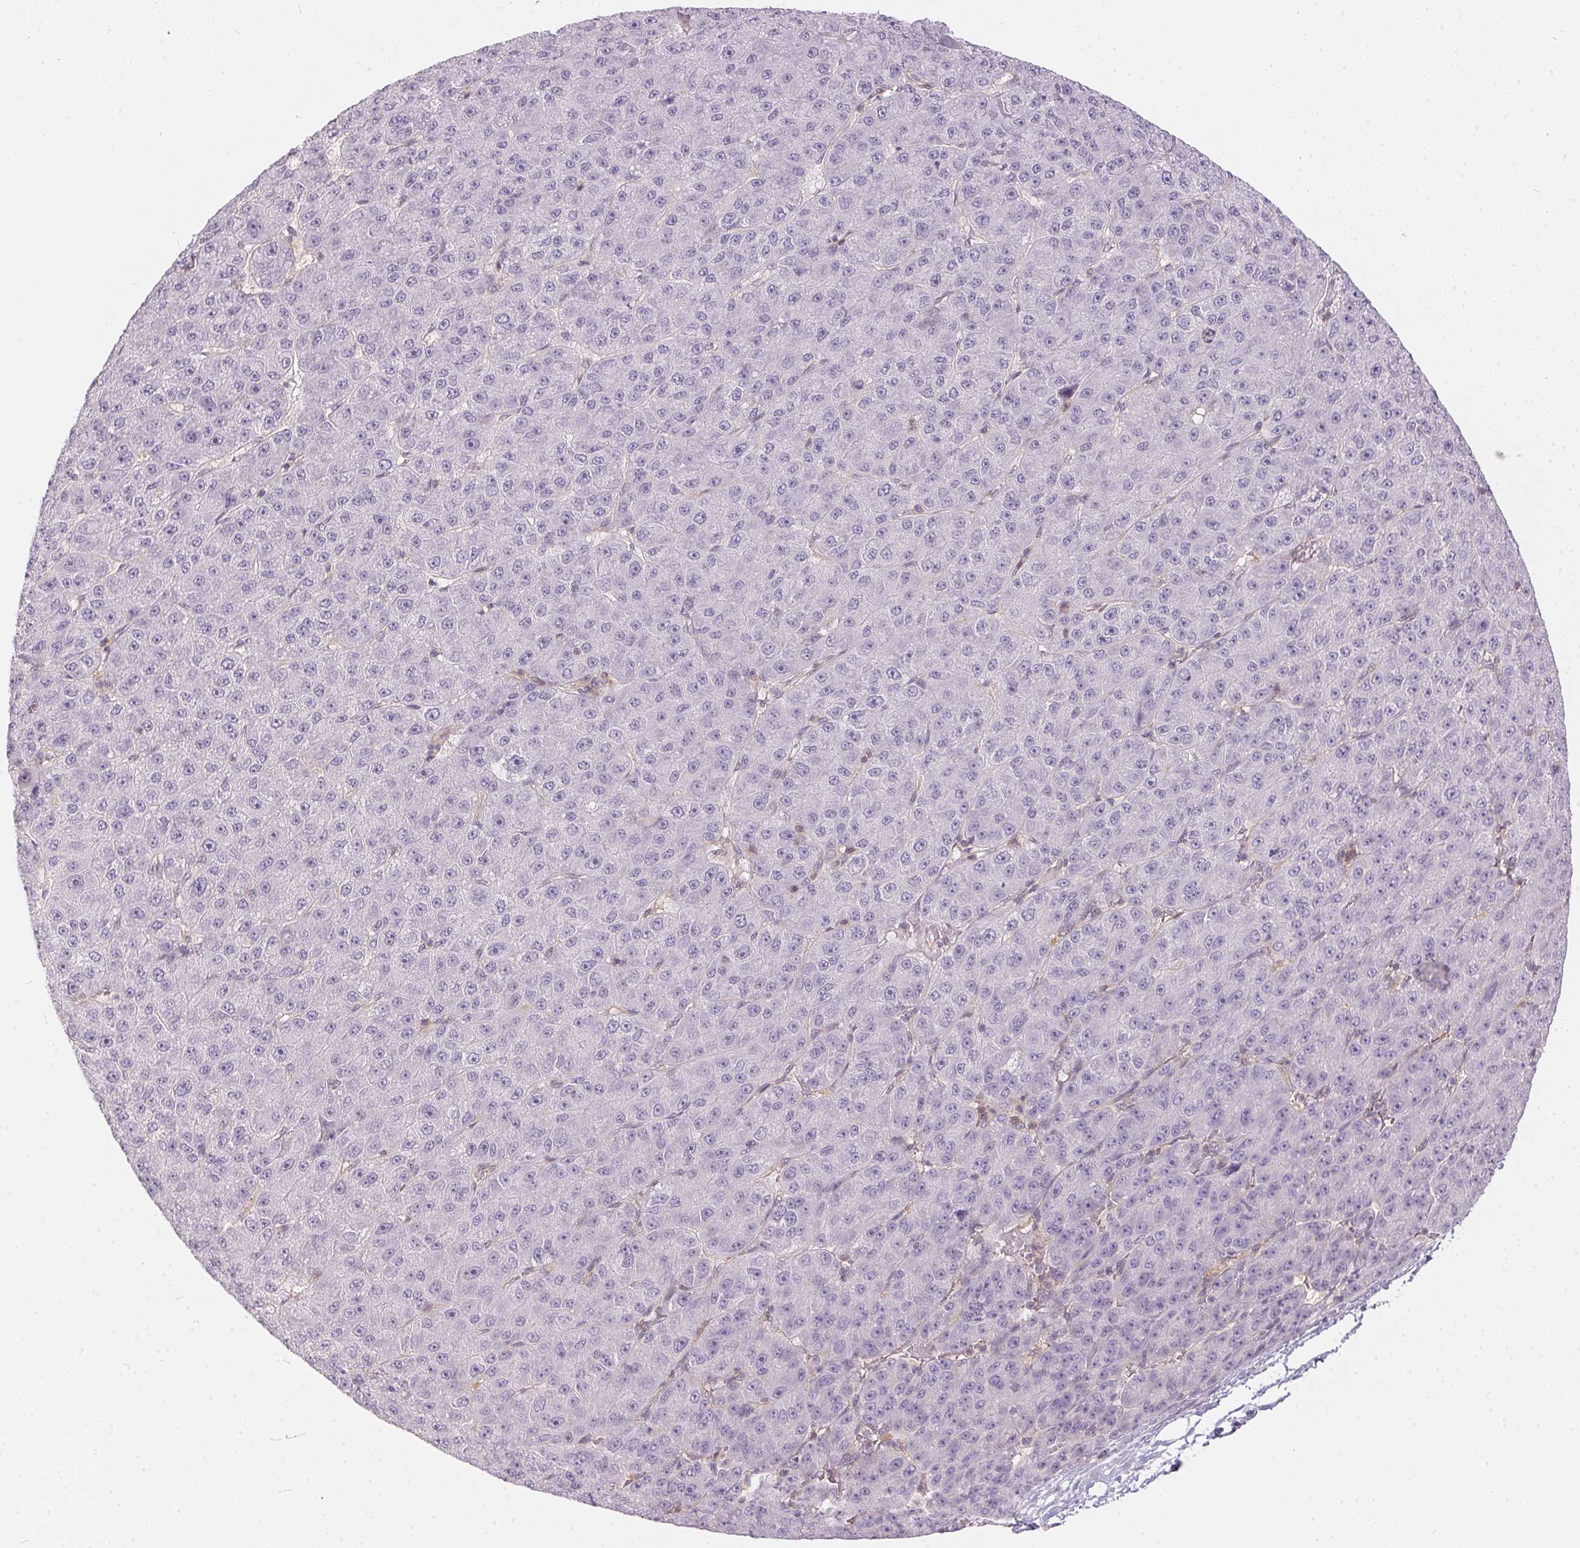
{"staining": {"intensity": "negative", "quantity": "none", "location": "none"}, "tissue": "liver cancer", "cell_type": "Tumor cells", "image_type": "cancer", "snomed": [{"axis": "morphology", "description": "Carcinoma, Hepatocellular, NOS"}, {"axis": "topography", "description": "Liver"}], "caption": "This is an IHC micrograph of human hepatocellular carcinoma (liver). There is no expression in tumor cells.", "gene": "BLMH", "patient": {"sex": "male", "age": 67}}